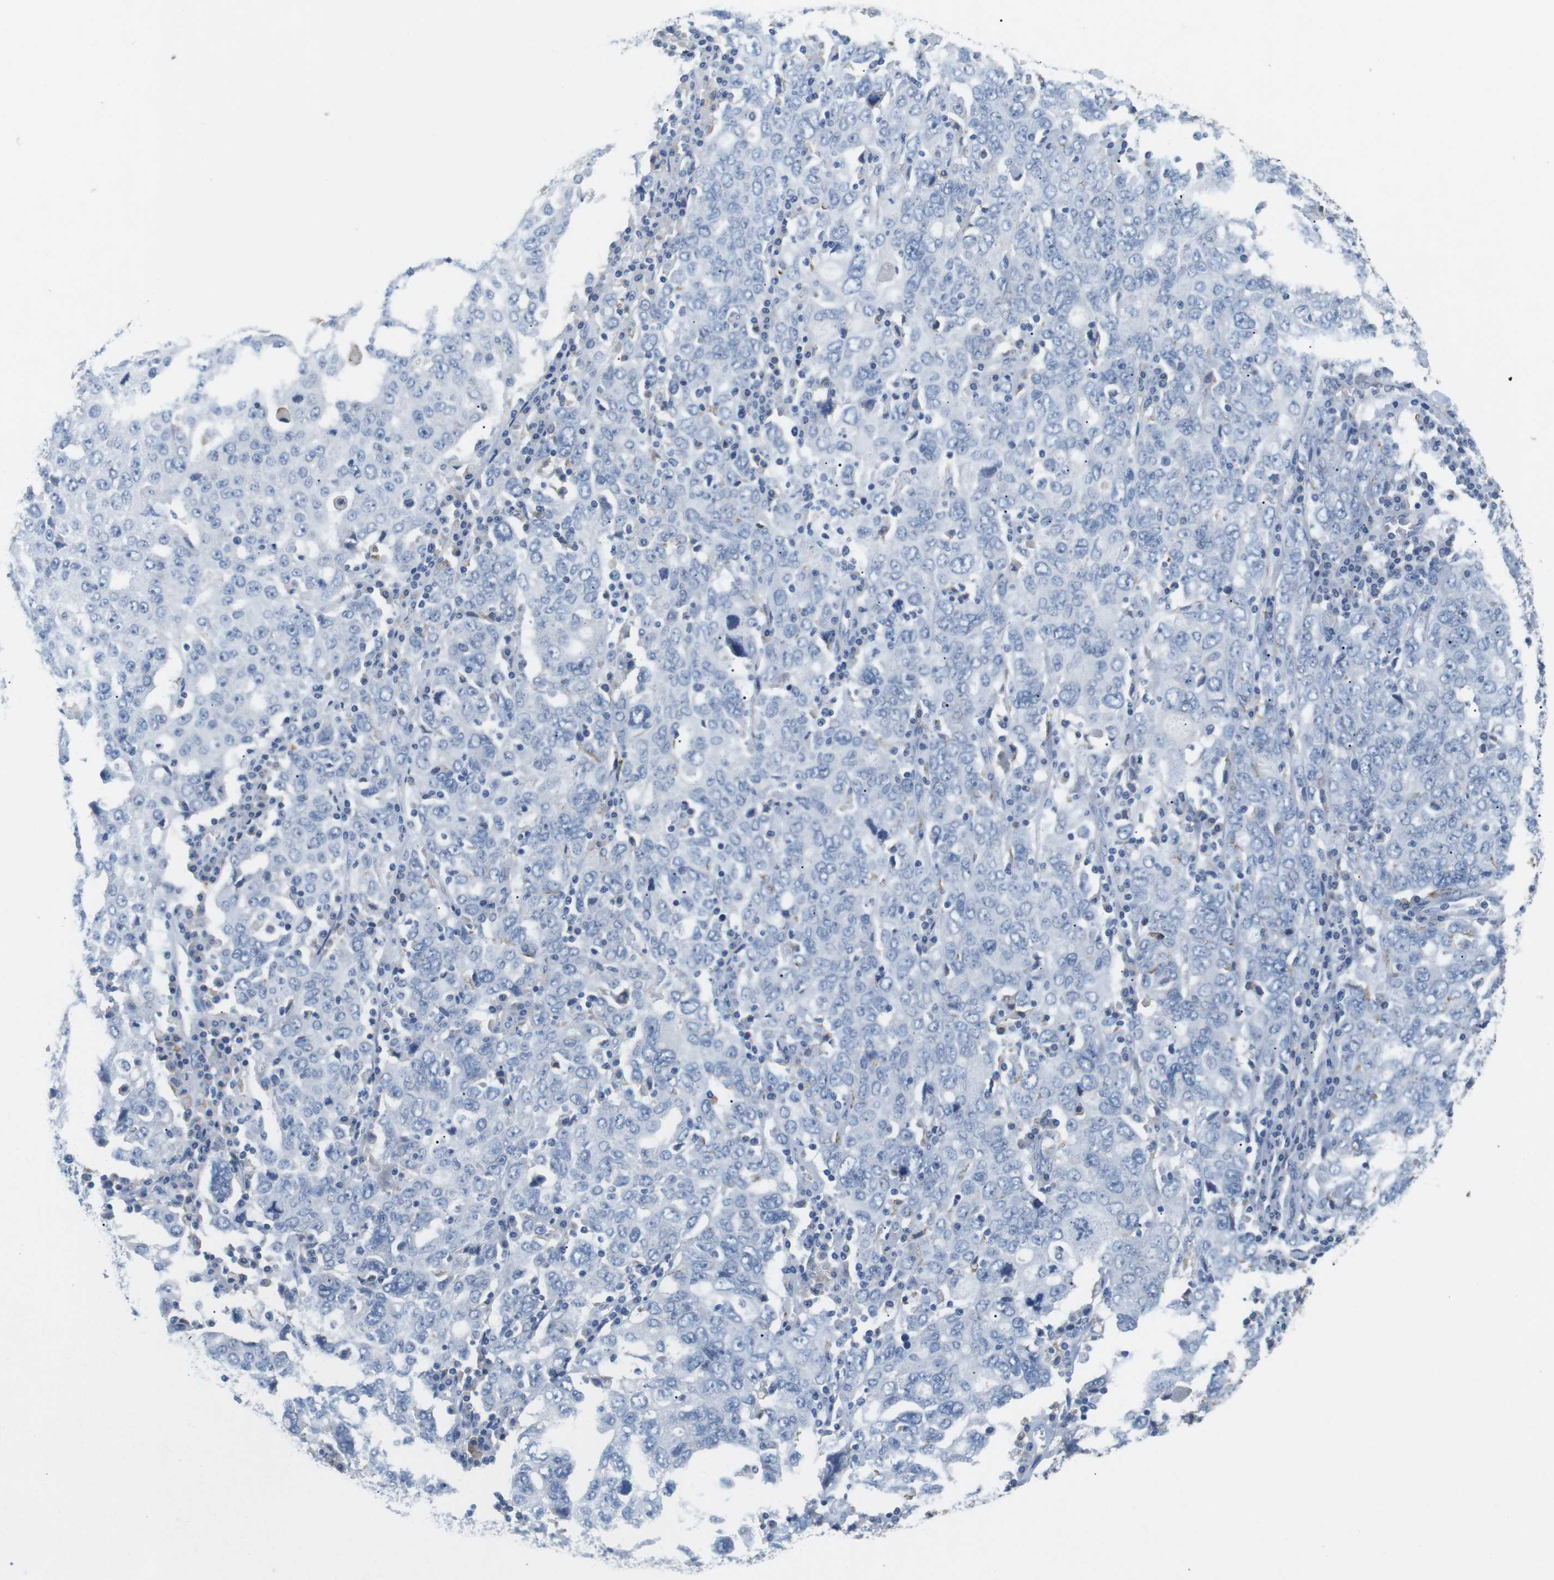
{"staining": {"intensity": "negative", "quantity": "none", "location": "none"}, "tissue": "ovarian cancer", "cell_type": "Tumor cells", "image_type": "cancer", "snomed": [{"axis": "morphology", "description": "Carcinoma, endometroid"}, {"axis": "topography", "description": "Ovary"}], "caption": "An image of human ovarian endometroid carcinoma is negative for staining in tumor cells.", "gene": "FCGRT", "patient": {"sex": "female", "age": 62}}